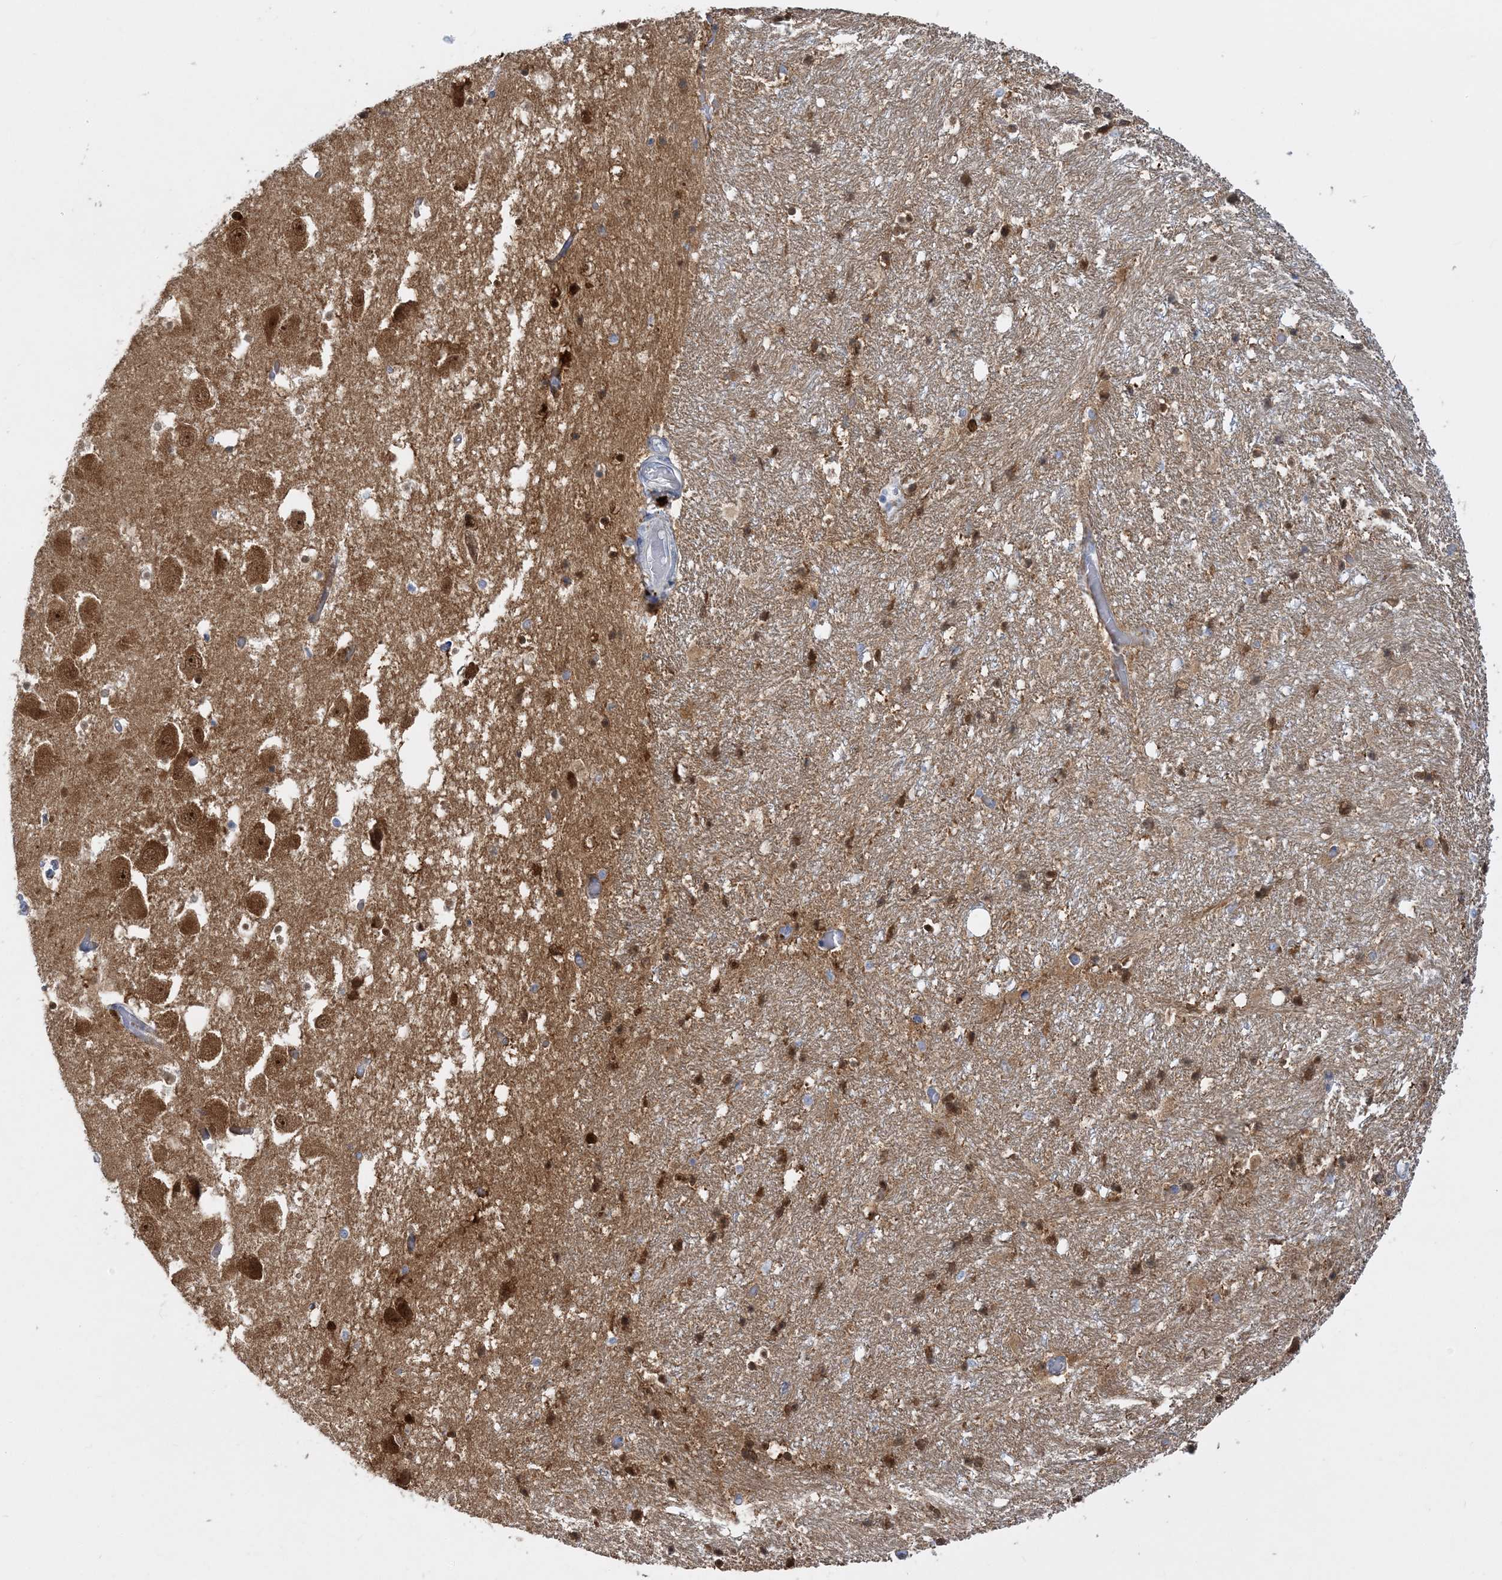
{"staining": {"intensity": "strong", "quantity": "25%-75%", "location": "cytoplasmic/membranous,nuclear"}, "tissue": "hippocampus", "cell_type": "Glial cells", "image_type": "normal", "snomed": [{"axis": "morphology", "description": "Normal tissue, NOS"}, {"axis": "topography", "description": "Hippocampus"}], "caption": "Immunohistochemistry (DAB (3,3'-diaminobenzidine)) staining of unremarkable human hippocampus displays strong cytoplasmic/membranous,nuclear protein staining in approximately 25%-75% of glial cells.", "gene": "ENSG00000288637", "patient": {"sex": "female", "age": 52}}